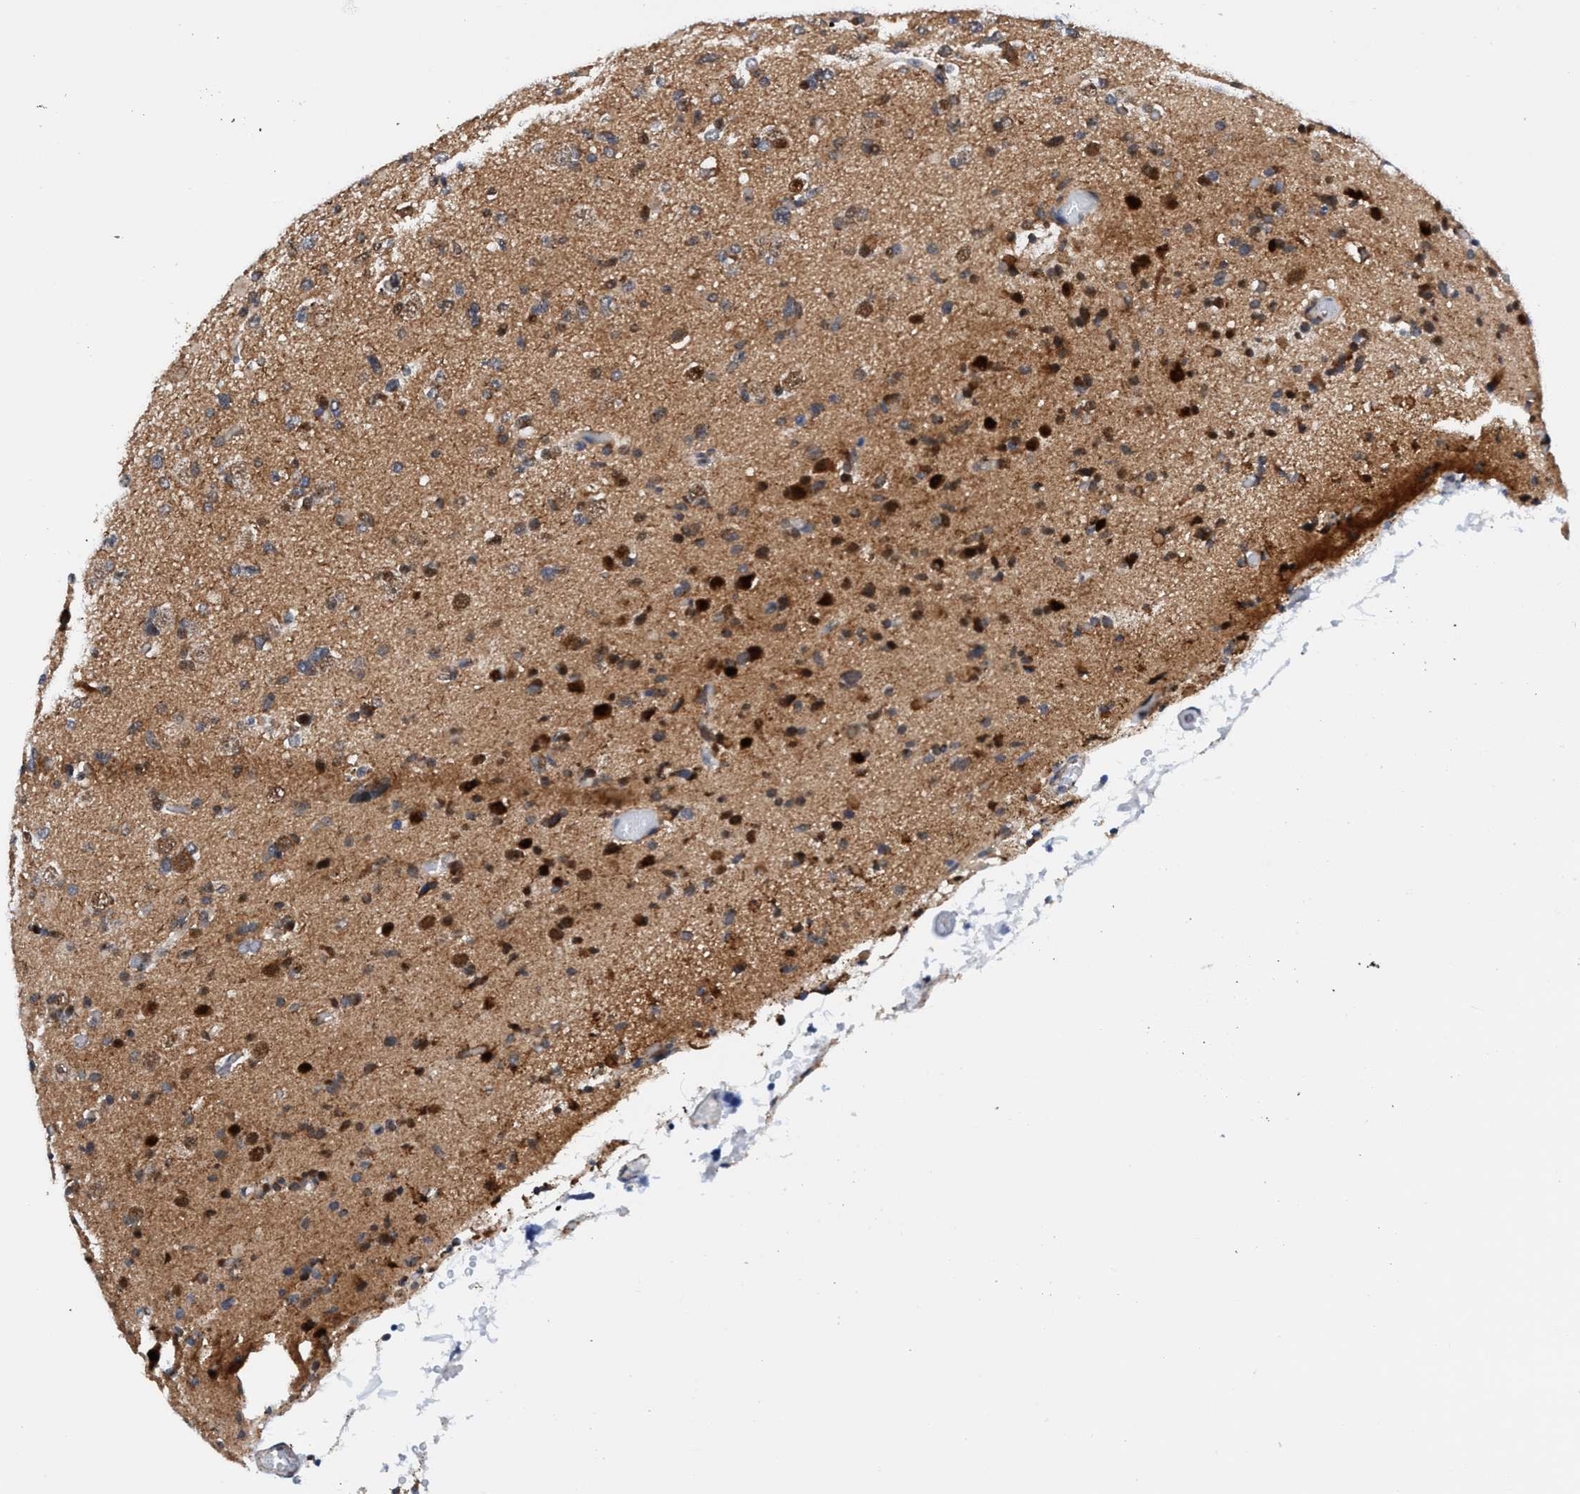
{"staining": {"intensity": "strong", "quantity": "25%-75%", "location": "cytoplasmic/membranous,nuclear"}, "tissue": "glioma", "cell_type": "Tumor cells", "image_type": "cancer", "snomed": [{"axis": "morphology", "description": "Glioma, malignant, Low grade"}, {"axis": "topography", "description": "Brain"}], "caption": "This photomicrograph shows glioma stained with immunohistochemistry (IHC) to label a protein in brown. The cytoplasmic/membranous and nuclear of tumor cells show strong positivity for the protein. Nuclei are counter-stained blue.", "gene": "AGAP2", "patient": {"sex": "female", "age": 22}}